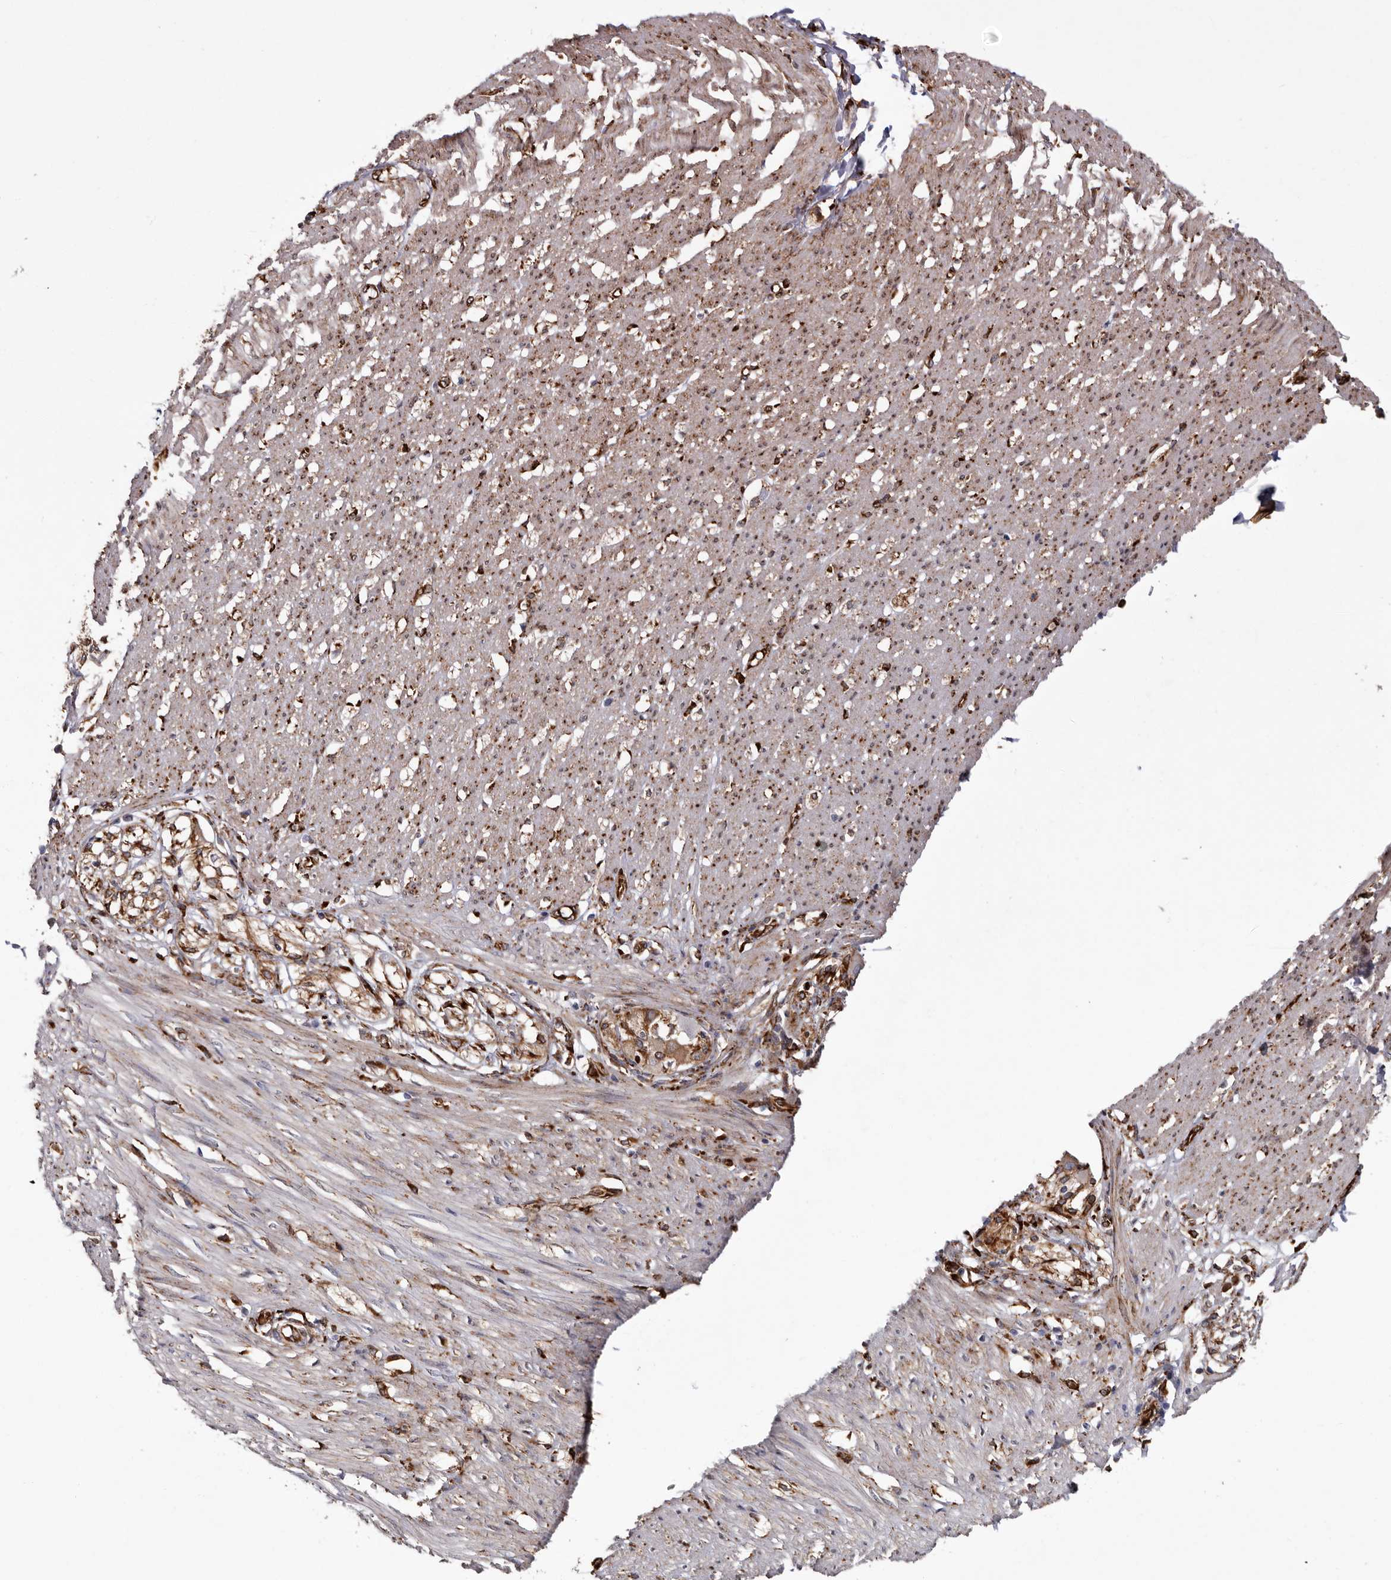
{"staining": {"intensity": "weak", "quantity": ">75%", "location": "cytoplasmic/membranous"}, "tissue": "smooth muscle", "cell_type": "Smooth muscle cells", "image_type": "normal", "snomed": [{"axis": "morphology", "description": "Normal tissue, NOS"}, {"axis": "morphology", "description": "Adenocarcinoma, NOS"}, {"axis": "topography", "description": "Colon"}, {"axis": "topography", "description": "Peripheral nerve tissue"}], "caption": "Immunohistochemical staining of benign smooth muscle reveals low levels of weak cytoplasmic/membranous expression in approximately >75% of smooth muscle cells.", "gene": "SEMA3E", "patient": {"sex": "male", "age": 14}}